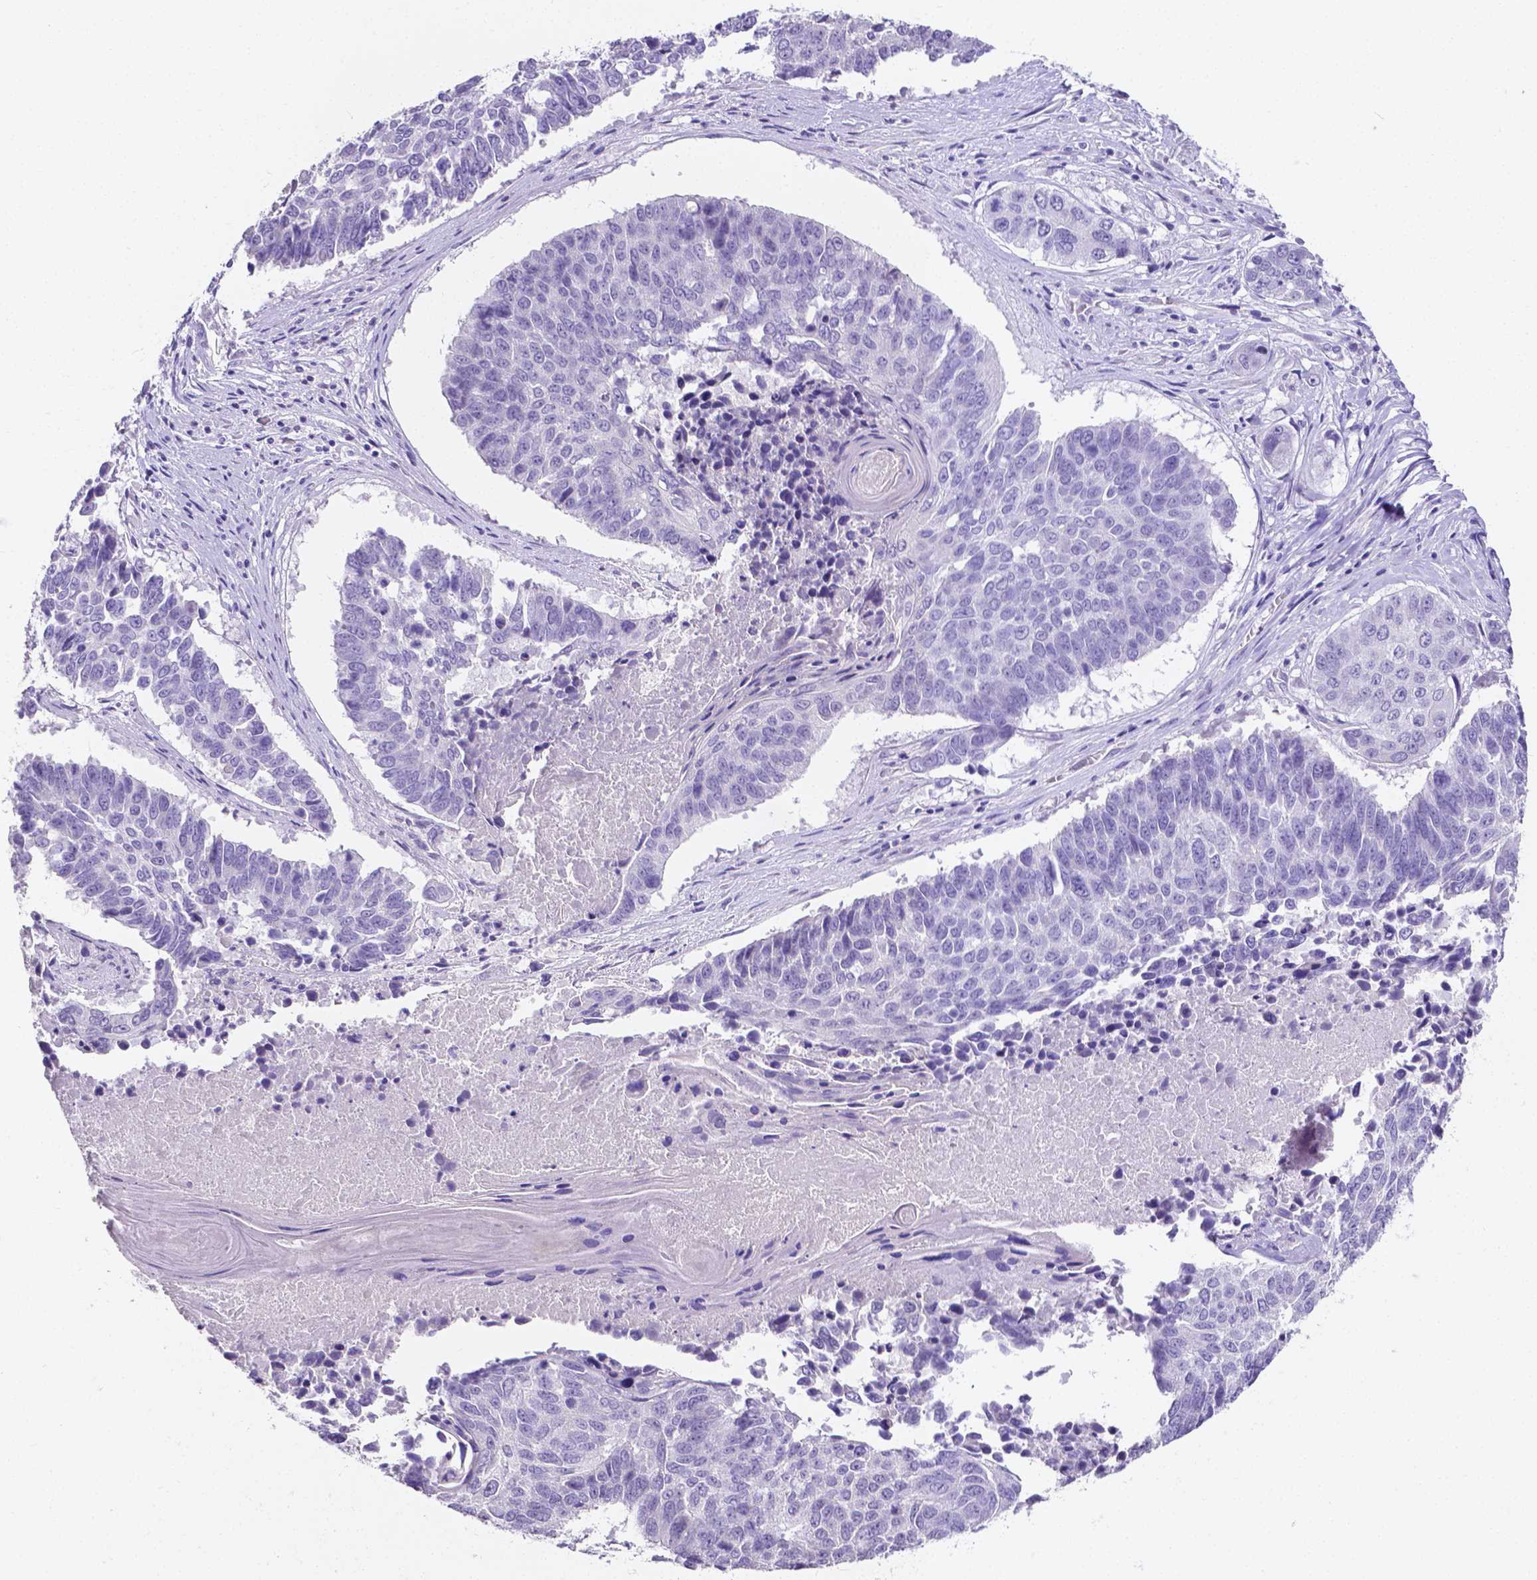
{"staining": {"intensity": "negative", "quantity": "none", "location": "none"}, "tissue": "lung cancer", "cell_type": "Tumor cells", "image_type": "cancer", "snomed": [{"axis": "morphology", "description": "Squamous cell carcinoma, NOS"}, {"axis": "topography", "description": "Lung"}], "caption": "The immunohistochemistry (IHC) histopathology image has no significant staining in tumor cells of lung cancer tissue.", "gene": "SLC22A2", "patient": {"sex": "male", "age": 73}}